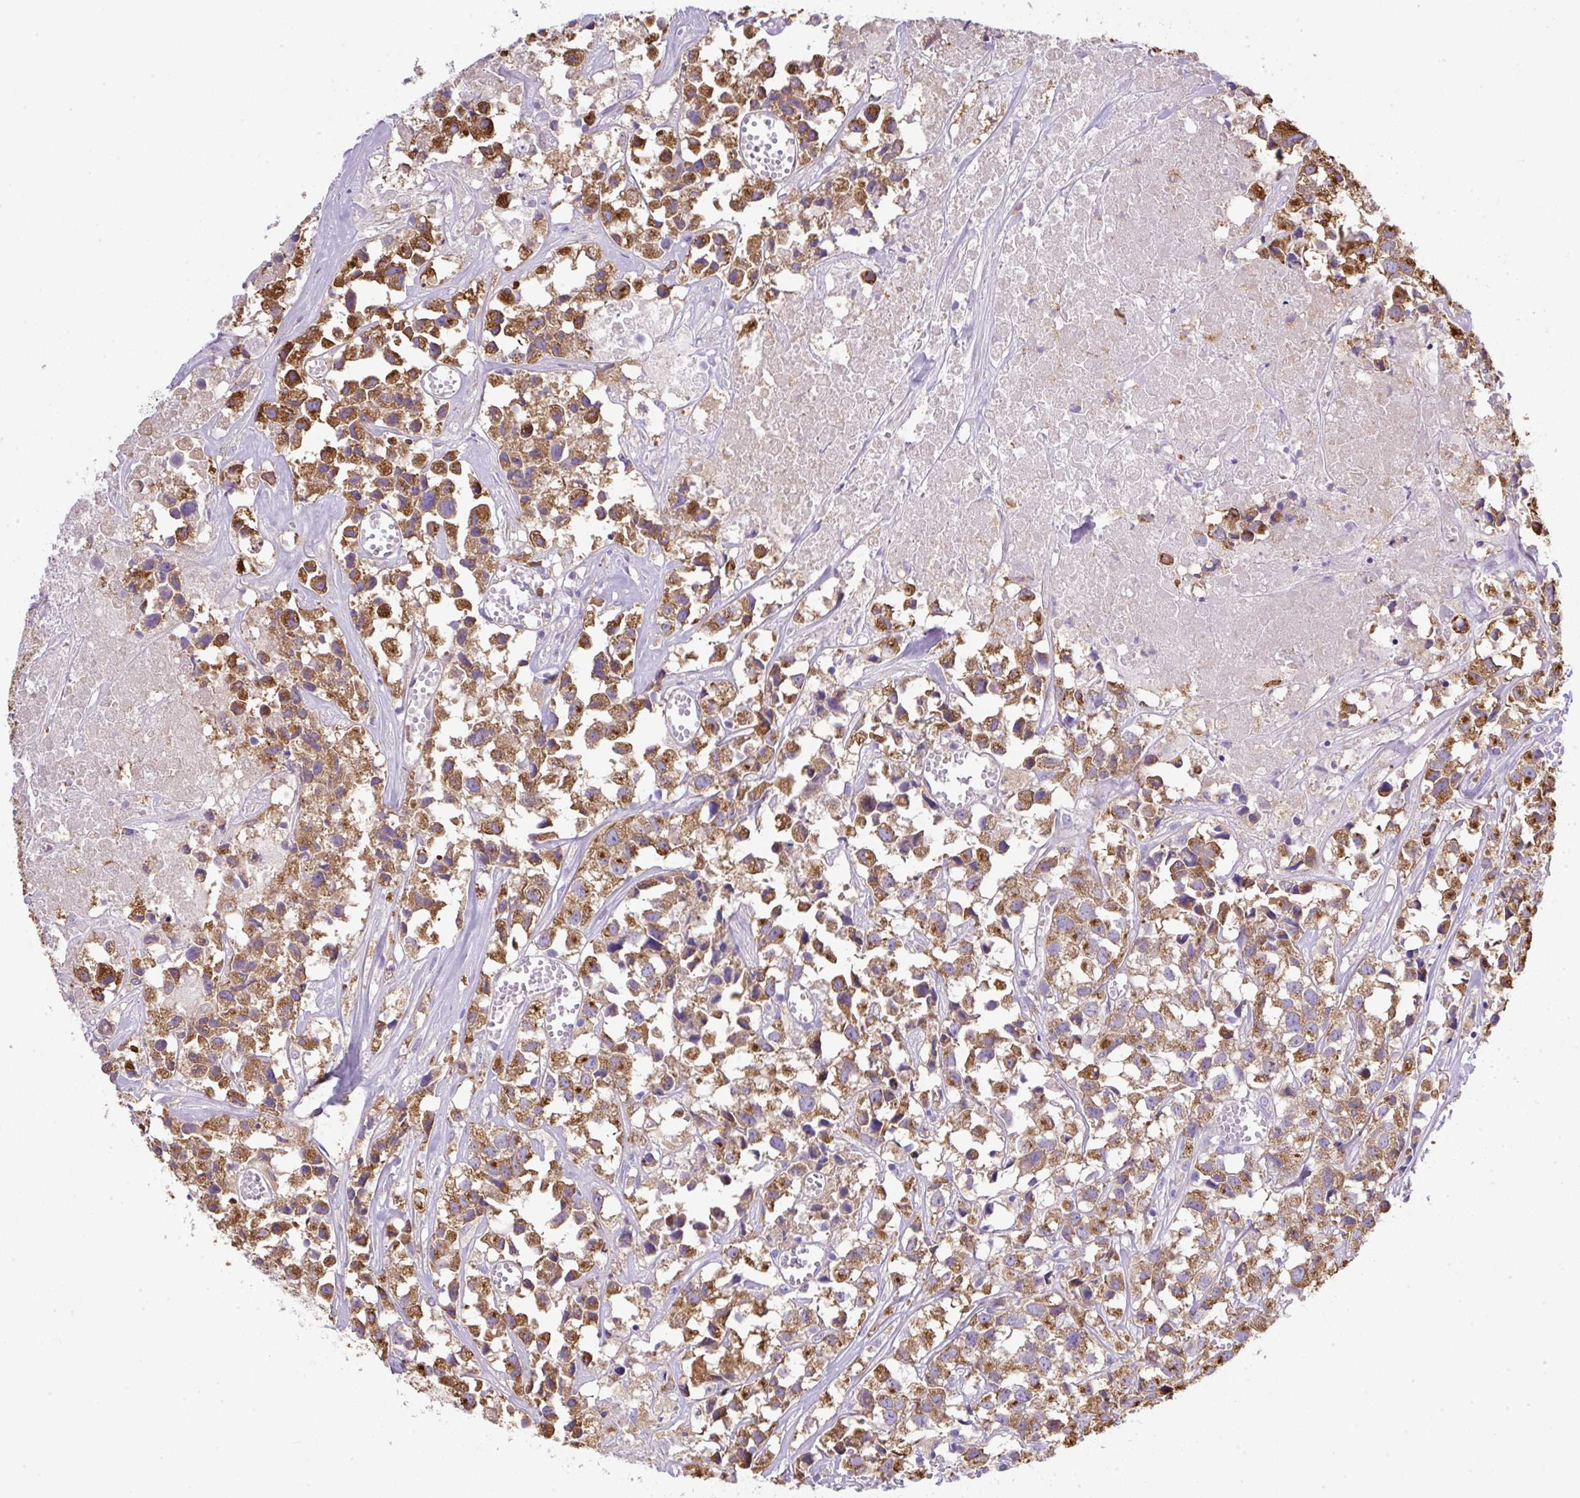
{"staining": {"intensity": "strong", "quantity": ">75%", "location": "cytoplasmic/membranous"}, "tissue": "urothelial cancer", "cell_type": "Tumor cells", "image_type": "cancer", "snomed": [{"axis": "morphology", "description": "Urothelial carcinoma, High grade"}, {"axis": "topography", "description": "Urinary bladder"}], "caption": "Urothelial cancer stained with IHC displays strong cytoplasmic/membranous positivity in approximately >75% of tumor cells.", "gene": "MAGEB5", "patient": {"sex": "female", "age": 75}}